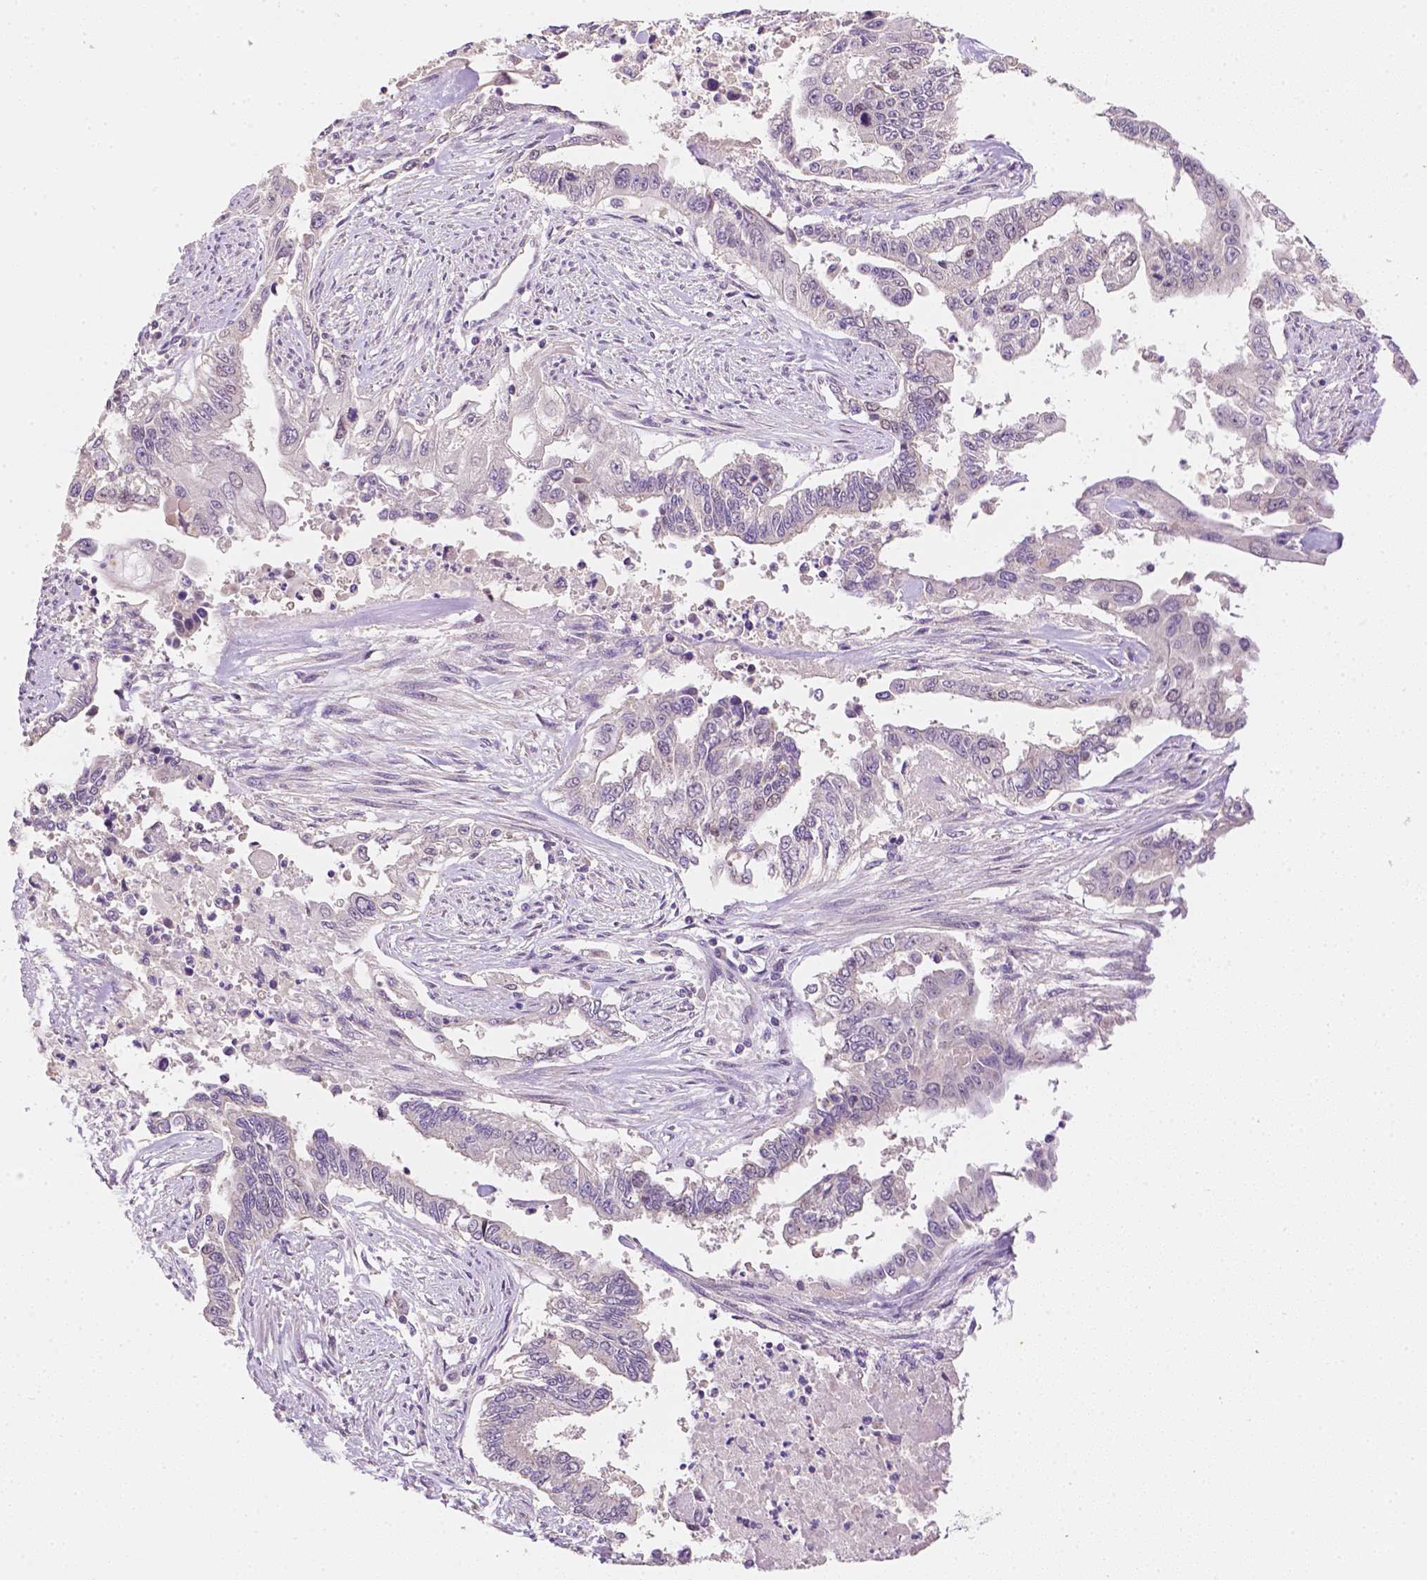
{"staining": {"intensity": "negative", "quantity": "none", "location": "none"}, "tissue": "endometrial cancer", "cell_type": "Tumor cells", "image_type": "cancer", "snomed": [{"axis": "morphology", "description": "Adenocarcinoma, NOS"}, {"axis": "topography", "description": "Uterus"}], "caption": "Tumor cells are negative for protein expression in human endometrial cancer.", "gene": "C10orf67", "patient": {"sex": "female", "age": 59}}